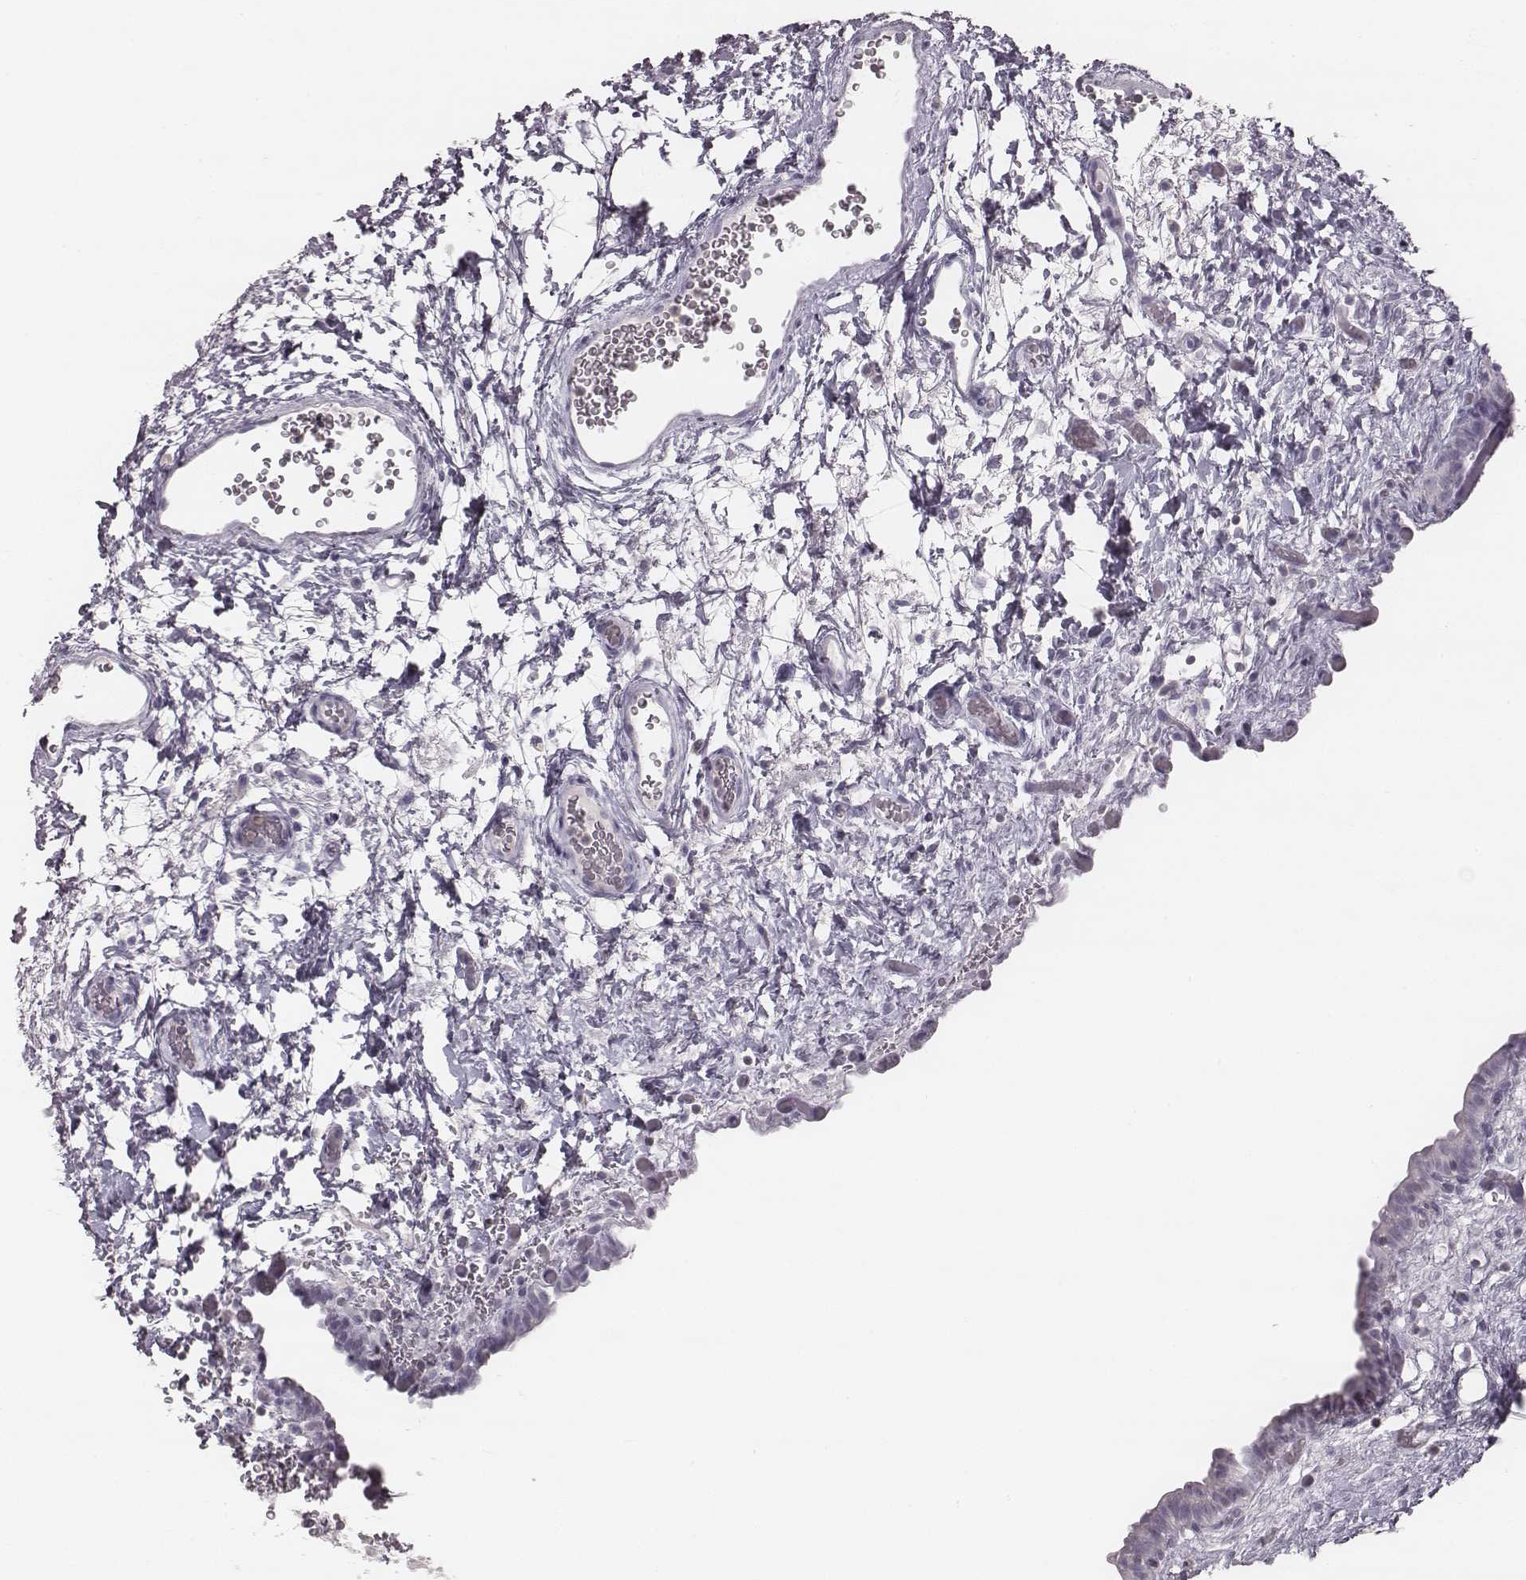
{"staining": {"intensity": "negative", "quantity": "none", "location": "none"}, "tissue": "urinary bladder", "cell_type": "Urothelial cells", "image_type": "normal", "snomed": [{"axis": "morphology", "description": "Normal tissue, NOS"}, {"axis": "topography", "description": "Urinary bladder"}], "caption": "DAB (3,3'-diaminobenzidine) immunohistochemical staining of benign human urinary bladder displays no significant staining in urothelial cells. (Brightfield microscopy of DAB immunohistochemistry at high magnification).", "gene": "ENSG00000285837", "patient": {"sex": "male", "age": 69}}